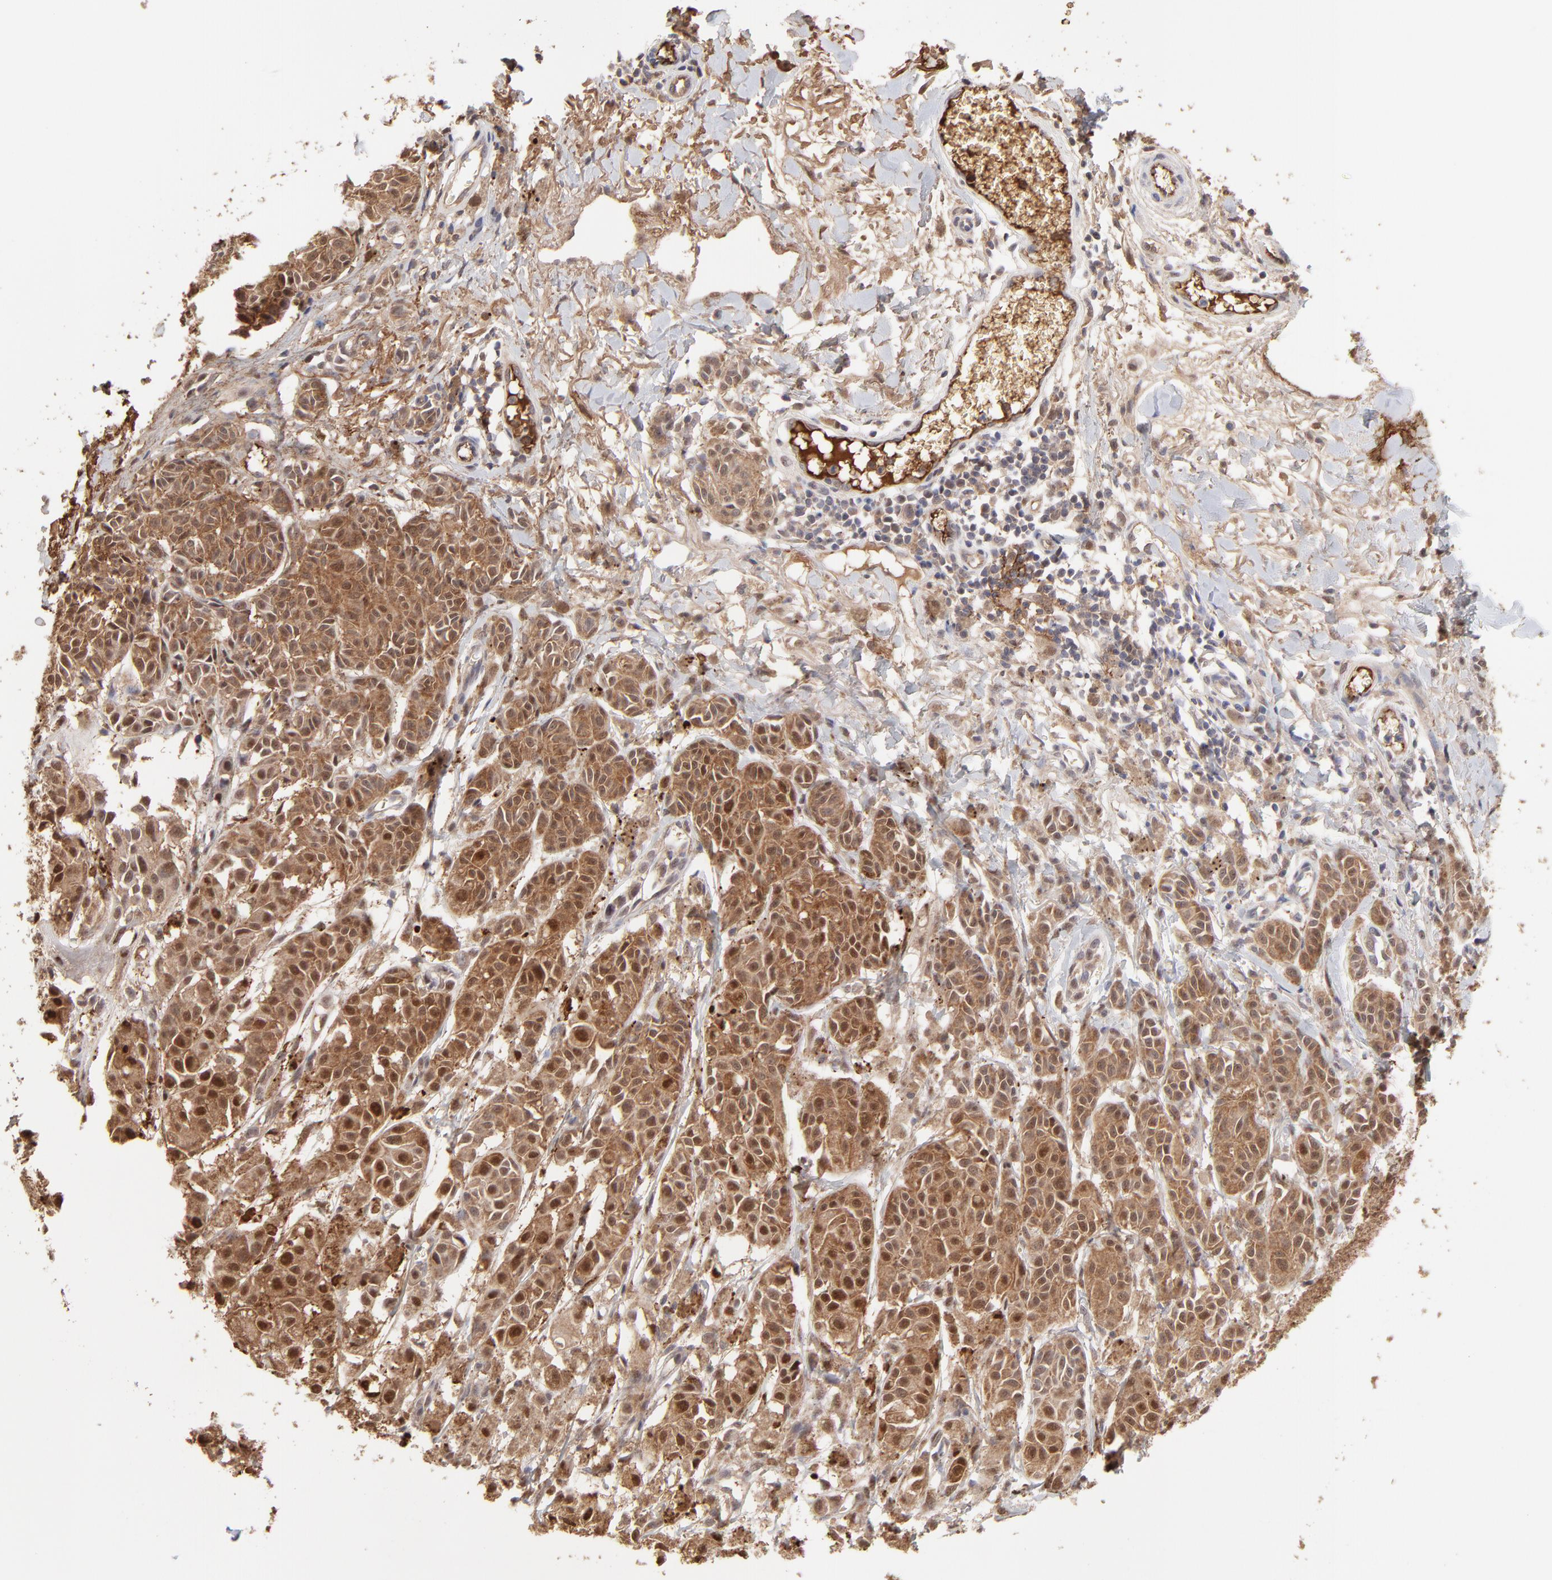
{"staining": {"intensity": "strong", "quantity": ">75%", "location": "cytoplasmic/membranous,nuclear"}, "tissue": "melanoma", "cell_type": "Tumor cells", "image_type": "cancer", "snomed": [{"axis": "morphology", "description": "Malignant melanoma, NOS"}, {"axis": "topography", "description": "Skin"}], "caption": "Strong cytoplasmic/membranous and nuclear protein staining is appreciated in approximately >75% of tumor cells in melanoma.", "gene": "PSMD14", "patient": {"sex": "male", "age": 76}}